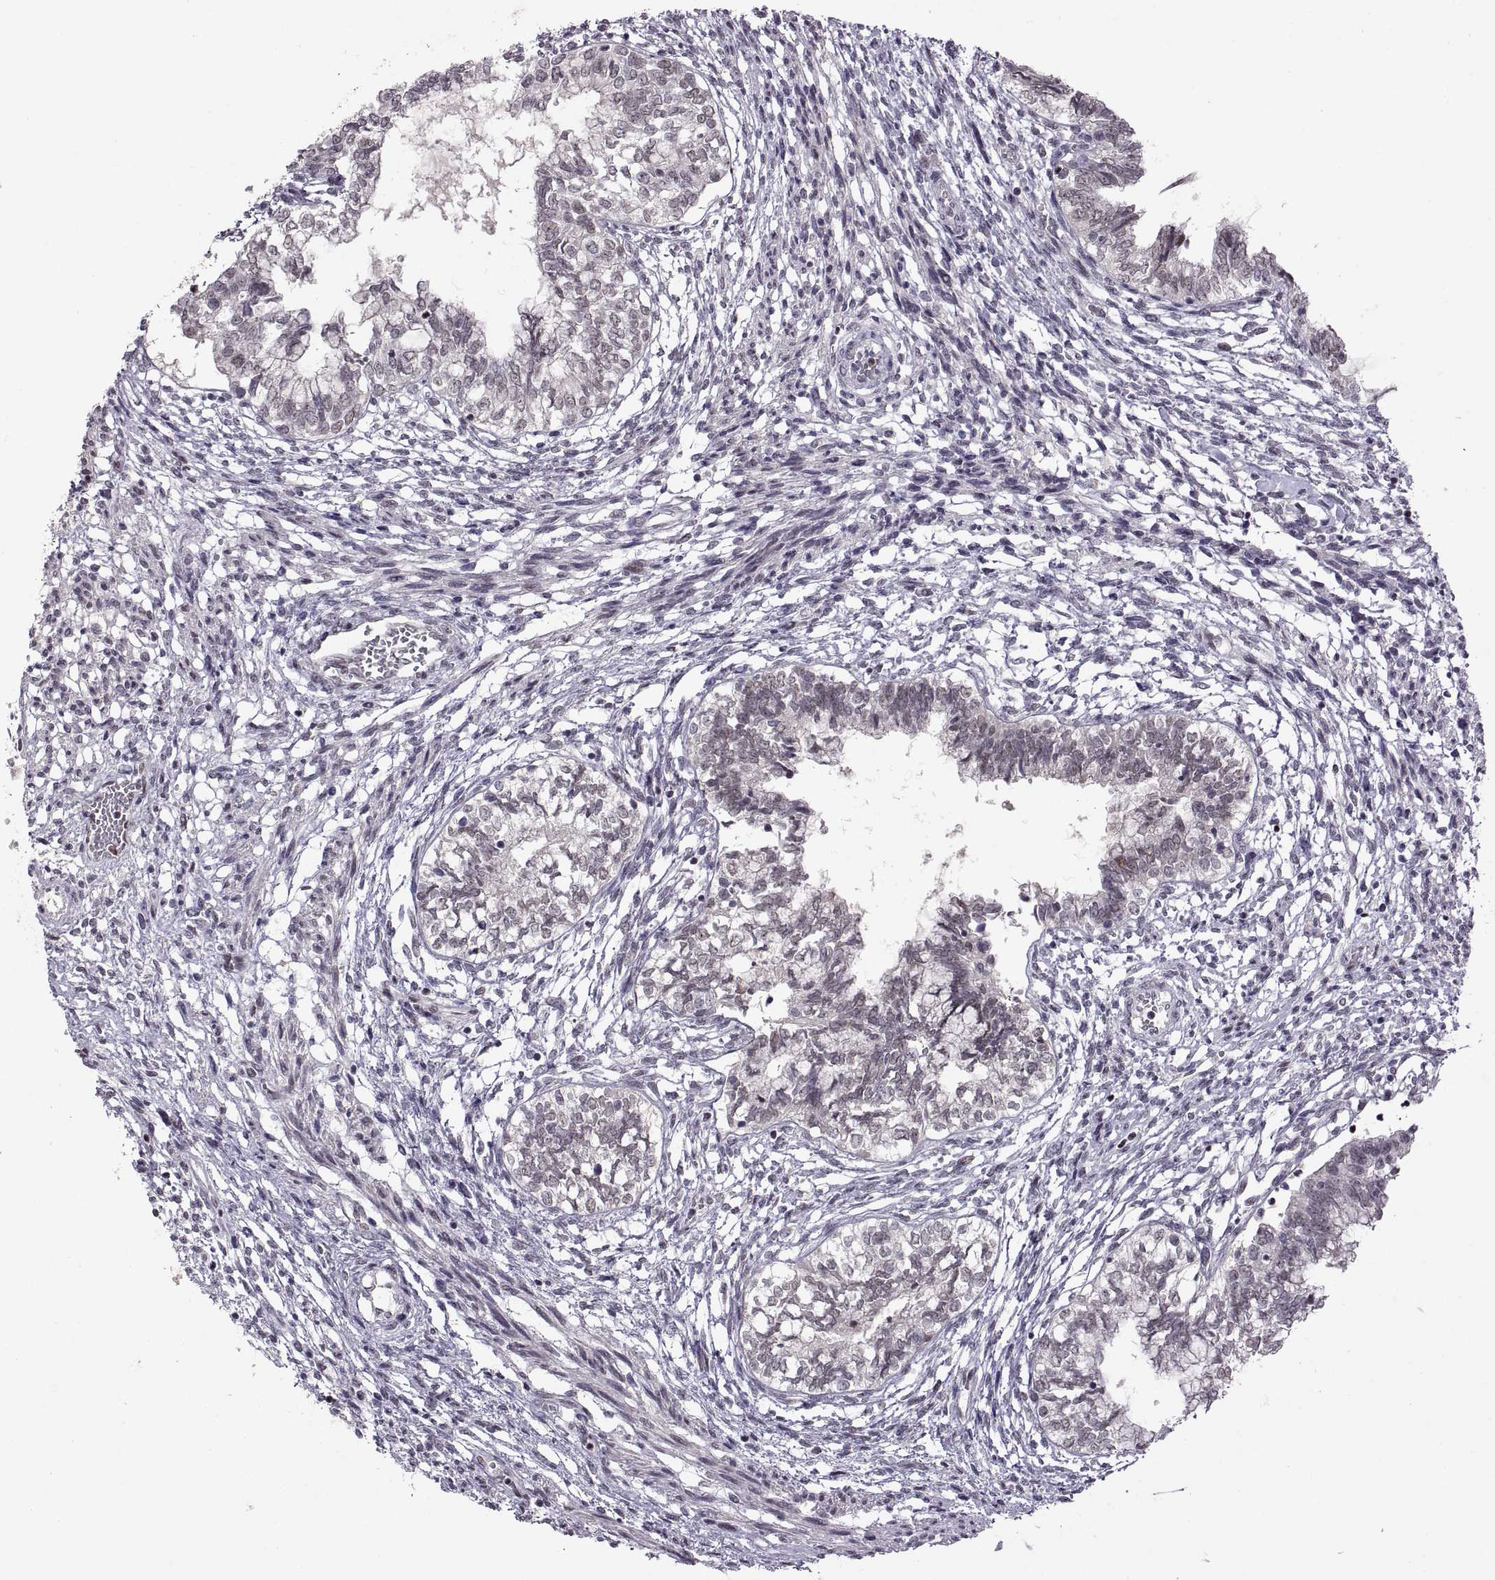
{"staining": {"intensity": "negative", "quantity": "none", "location": "none"}, "tissue": "testis cancer", "cell_type": "Tumor cells", "image_type": "cancer", "snomed": [{"axis": "morphology", "description": "Carcinoma, Embryonal, NOS"}, {"axis": "topography", "description": "Testis"}], "caption": "Tumor cells are negative for protein expression in human testis embryonal carcinoma.", "gene": "NEK2", "patient": {"sex": "male", "age": 37}}